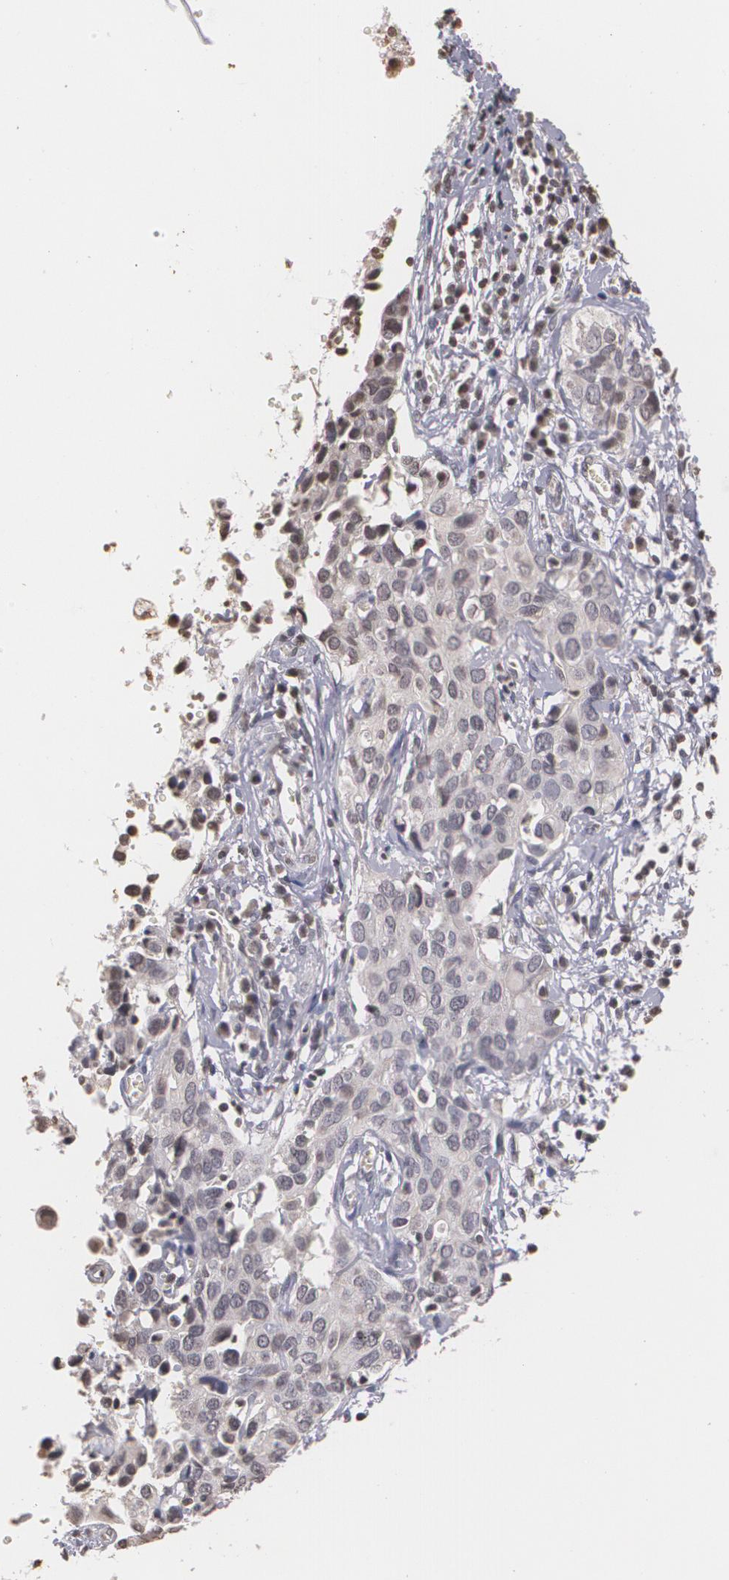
{"staining": {"intensity": "negative", "quantity": "none", "location": "none"}, "tissue": "cervical cancer", "cell_type": "Tumor cells", "image_type": "cancer", "snomed": [{"axis": "morphology", "description": "Normal tissue, NOS"}, {"axis": "morphology", "description": "Squamous cell carcinoma, NOS"}, {"axis": "topography", "description": "Cervix"}], "caption": "Tumor cells are negative for brown protein staining in cervical cancer. Nuclei are stained in blue.", "gene": "THRB", "patient": {"sex": "female", "age": 45}}